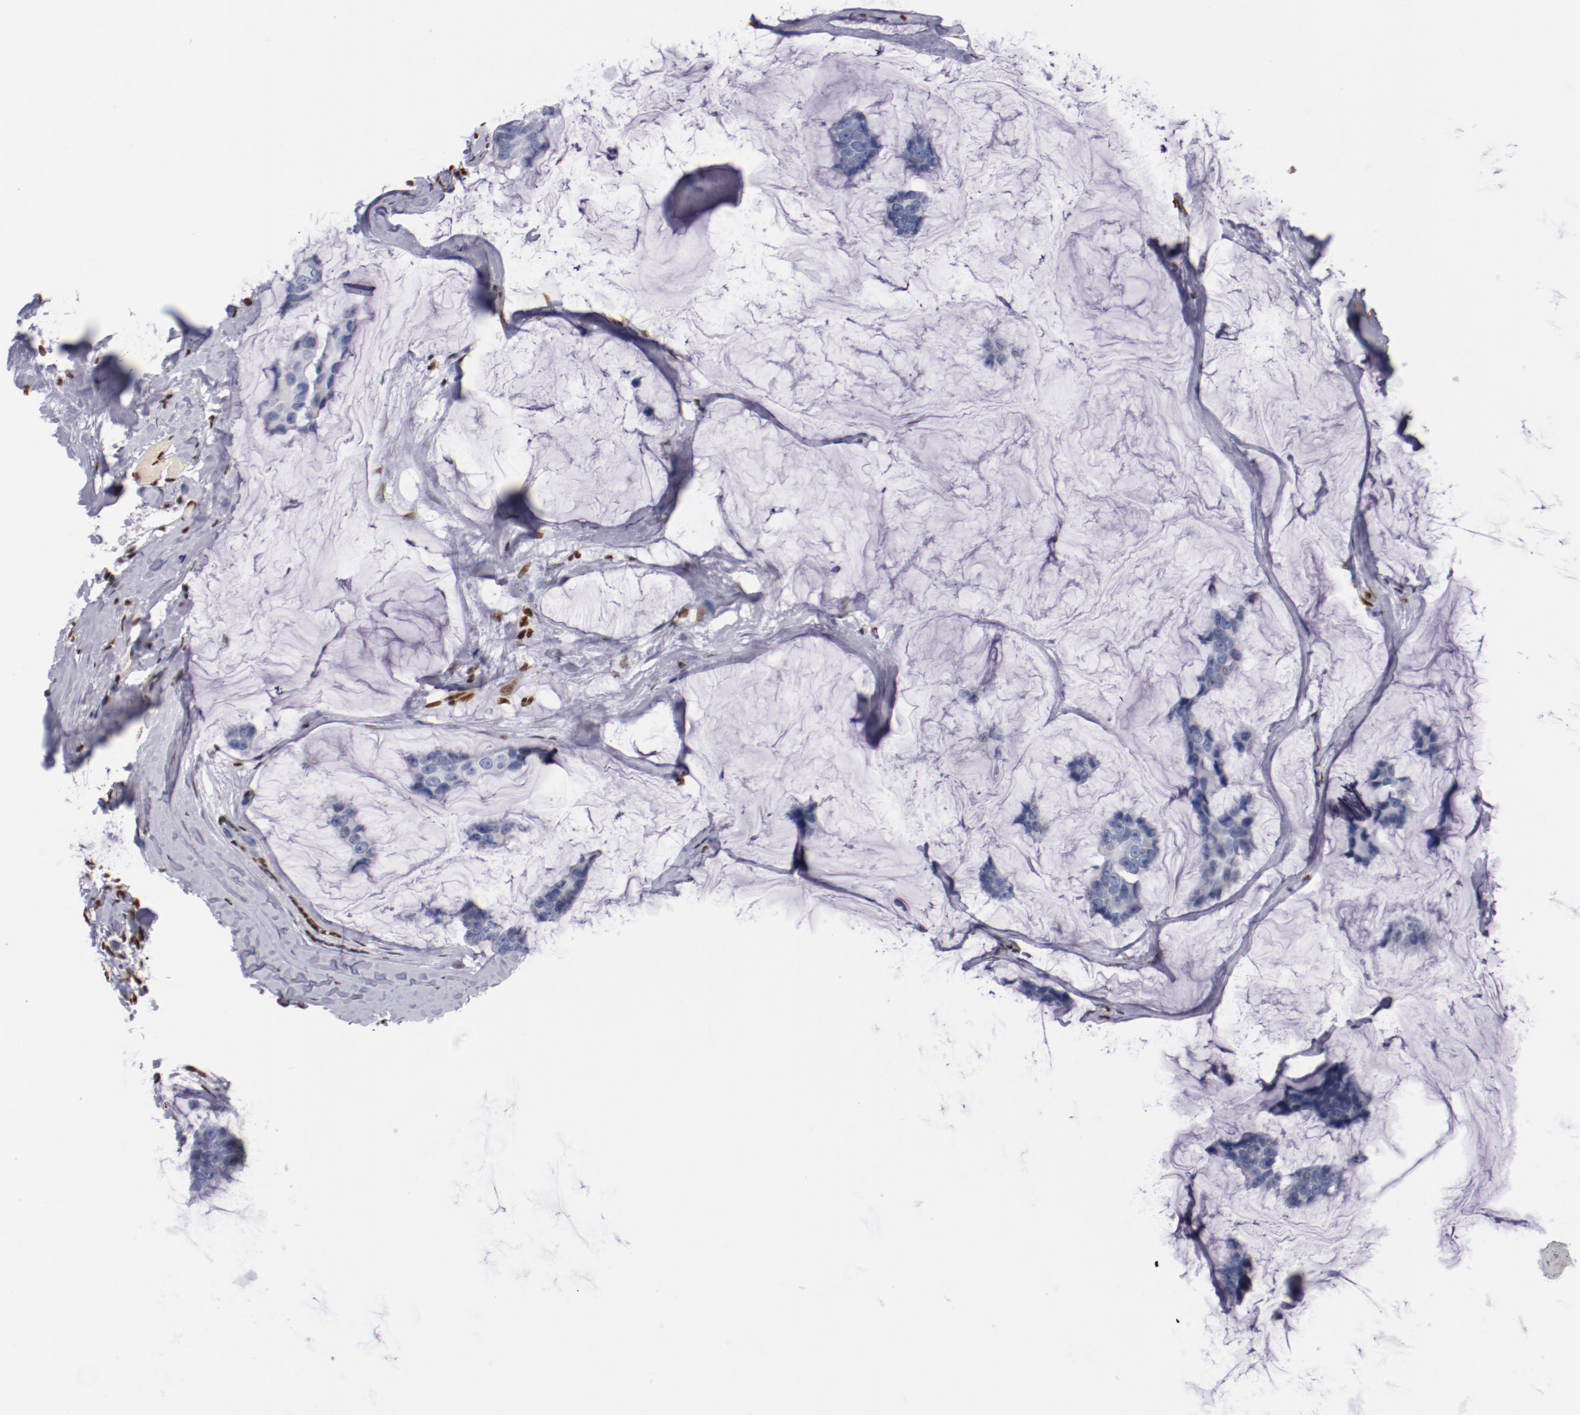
{"staining": {"intensity": "negative", "quantity": "none", "location": "none"}, "tissue": "breast cancer", "cell_type": "Tumor cells", "image_type": "cancer", "snomed": [{"axis": "morphology", "description": "Normal tissue, NOS"}, {"axis": "morphology", "description": "Duct carcinoma"}, {"axis": "topography", "description": "Breast"}], "caption": "Immunohistochemical staining of breast infiltrating ductal carcinoma displays no significant expression in tumor cells.", "gene": "IFI16", "patient": {"sex": "female", "age": 50}}